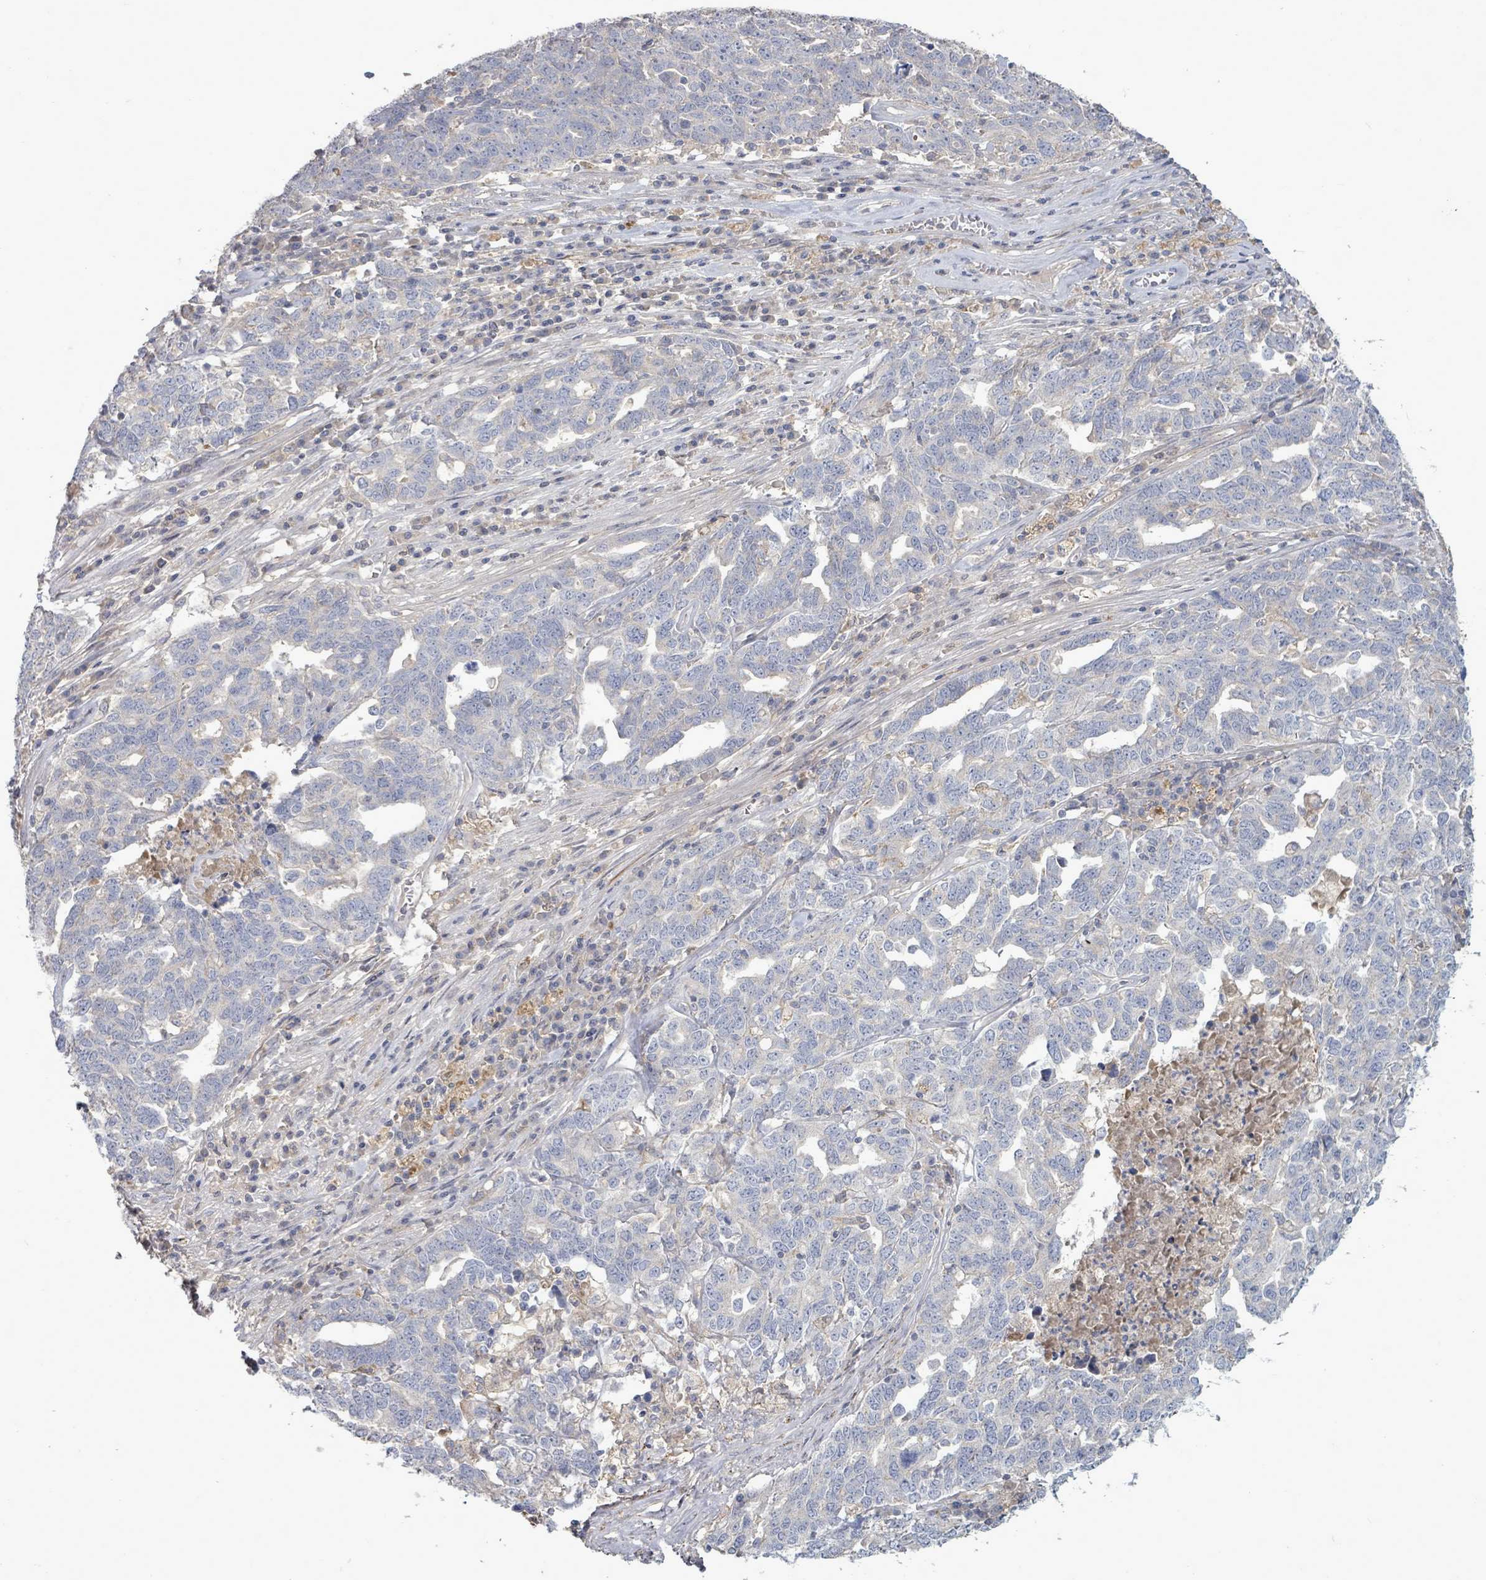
{"staining": {"intensity": "negative", "quantity": "none", "location": "none"}, "tissue": "ovarian cancer", "cell_type": "Tumor cells", "image_type": "cancer", "snomed": [{"axis": "morphology", "description": "Carcinoma, endometroid"}, {"axis": "topography", "description": "Ovary"}], "caption": "Ovarian cancer was stained to show a protein in brown. There is no significant staining in tumor cells. (Brightfield microscopy of DAB (3,3'-diaminobenzidine) immunohistochemistry (IHC) at high magnification).", "gene": "ARGFX", "patient": {"sex": "female", "age": 62}}